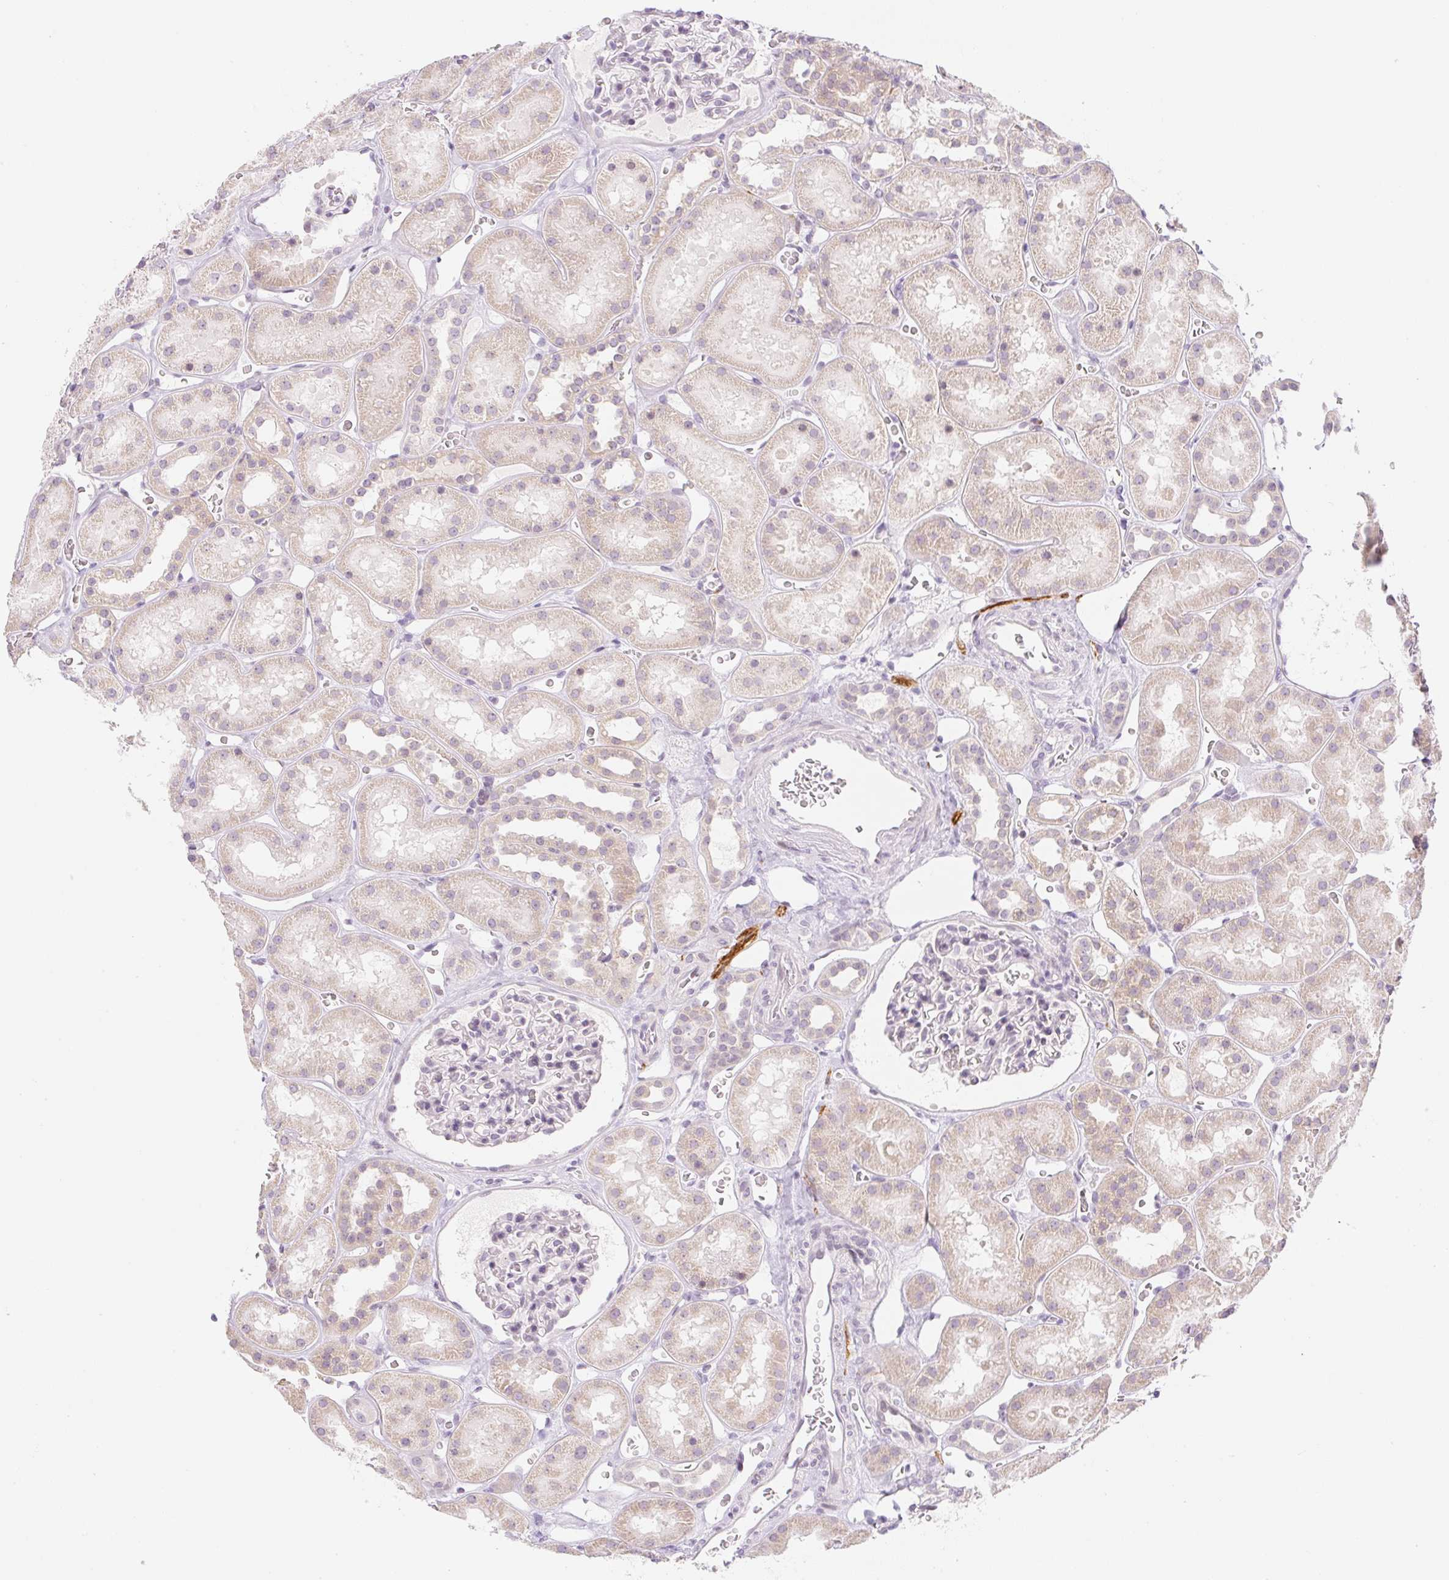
{"staining": {"intensity": "negative", "quantity": "none", "location": "none"}, "tissue": "kidney", "cell_type": "Cells in glomeruli", "image_type": "normal", "snomed": [{"axis": "morphology", "description": "Normal tissue, NOS"}, {"axis": "topography", "description": "Kidney"}], "caption": "This histopathology image is of normal kidney stained with immunohistochemistry to label a protein in brown with the nuclei are counter-stained blue. There is no staining in cells in glomeruli. (Stains: DAB (3,3'-diaminobenzidine) IHC with hematoxylin counter stain, Microscopy: brightfield microscopy at high magnification).", "gene": "CASKIN1", "patient": {"sex": "female", "age": 41}}